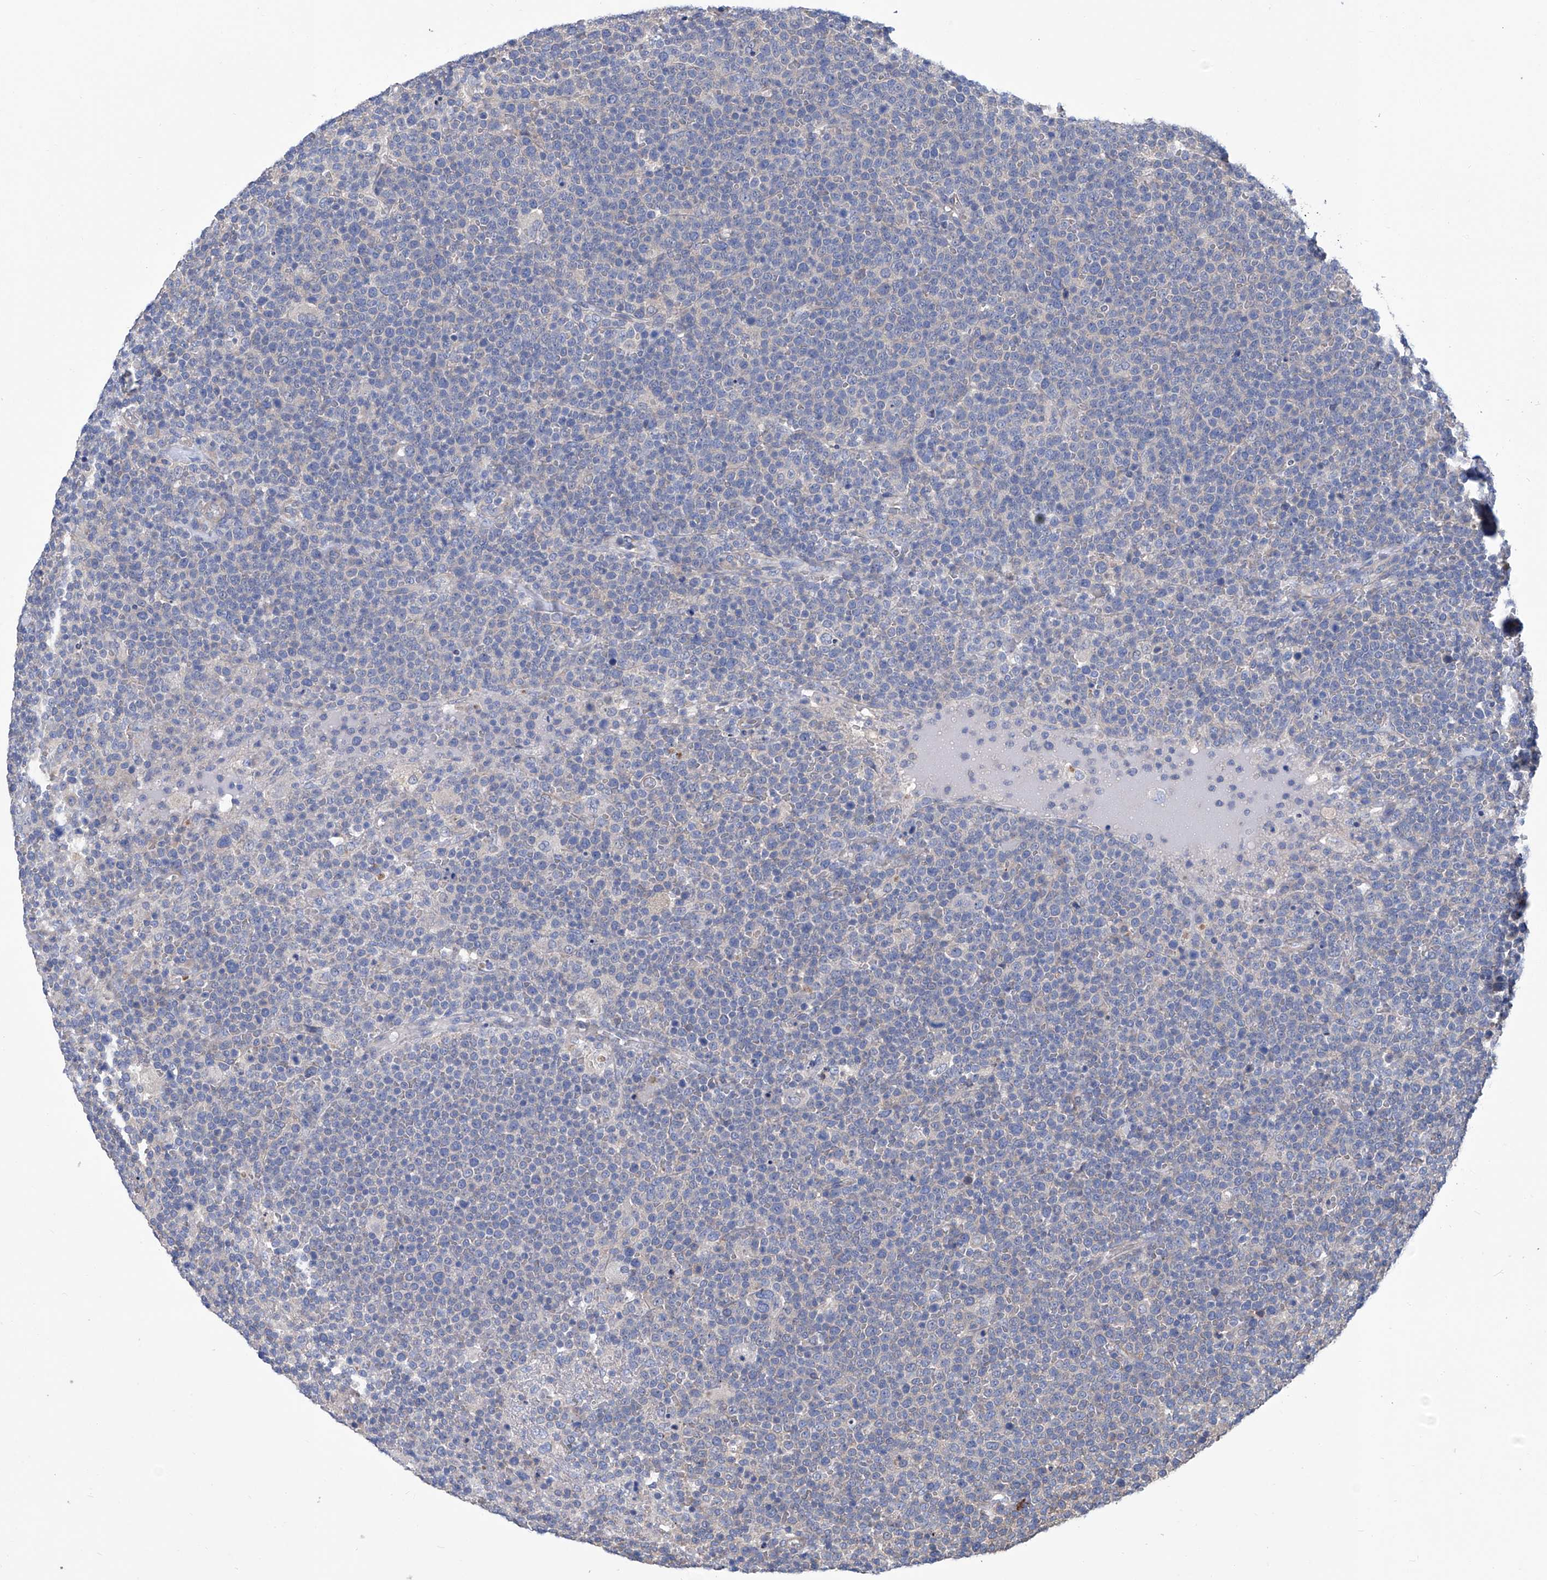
{"staining": {"intensity": "negative", "quantity": "none", "location": "none"}, "tissue": "lymphoma", "cell_type": "Tumor cells", "image_type": "cancer", "snomed": [{"axis": "morphology", "description": "Malignant lymphoma, non-Hodgkin's type, High grade"}, {"axis": "topography", "description": "Lymph node"}], "caption": "Tumor cells show no significant protein staining in lymphoma.", "gene": "SMS", "patient": {"sex": "male", "age": 61}}